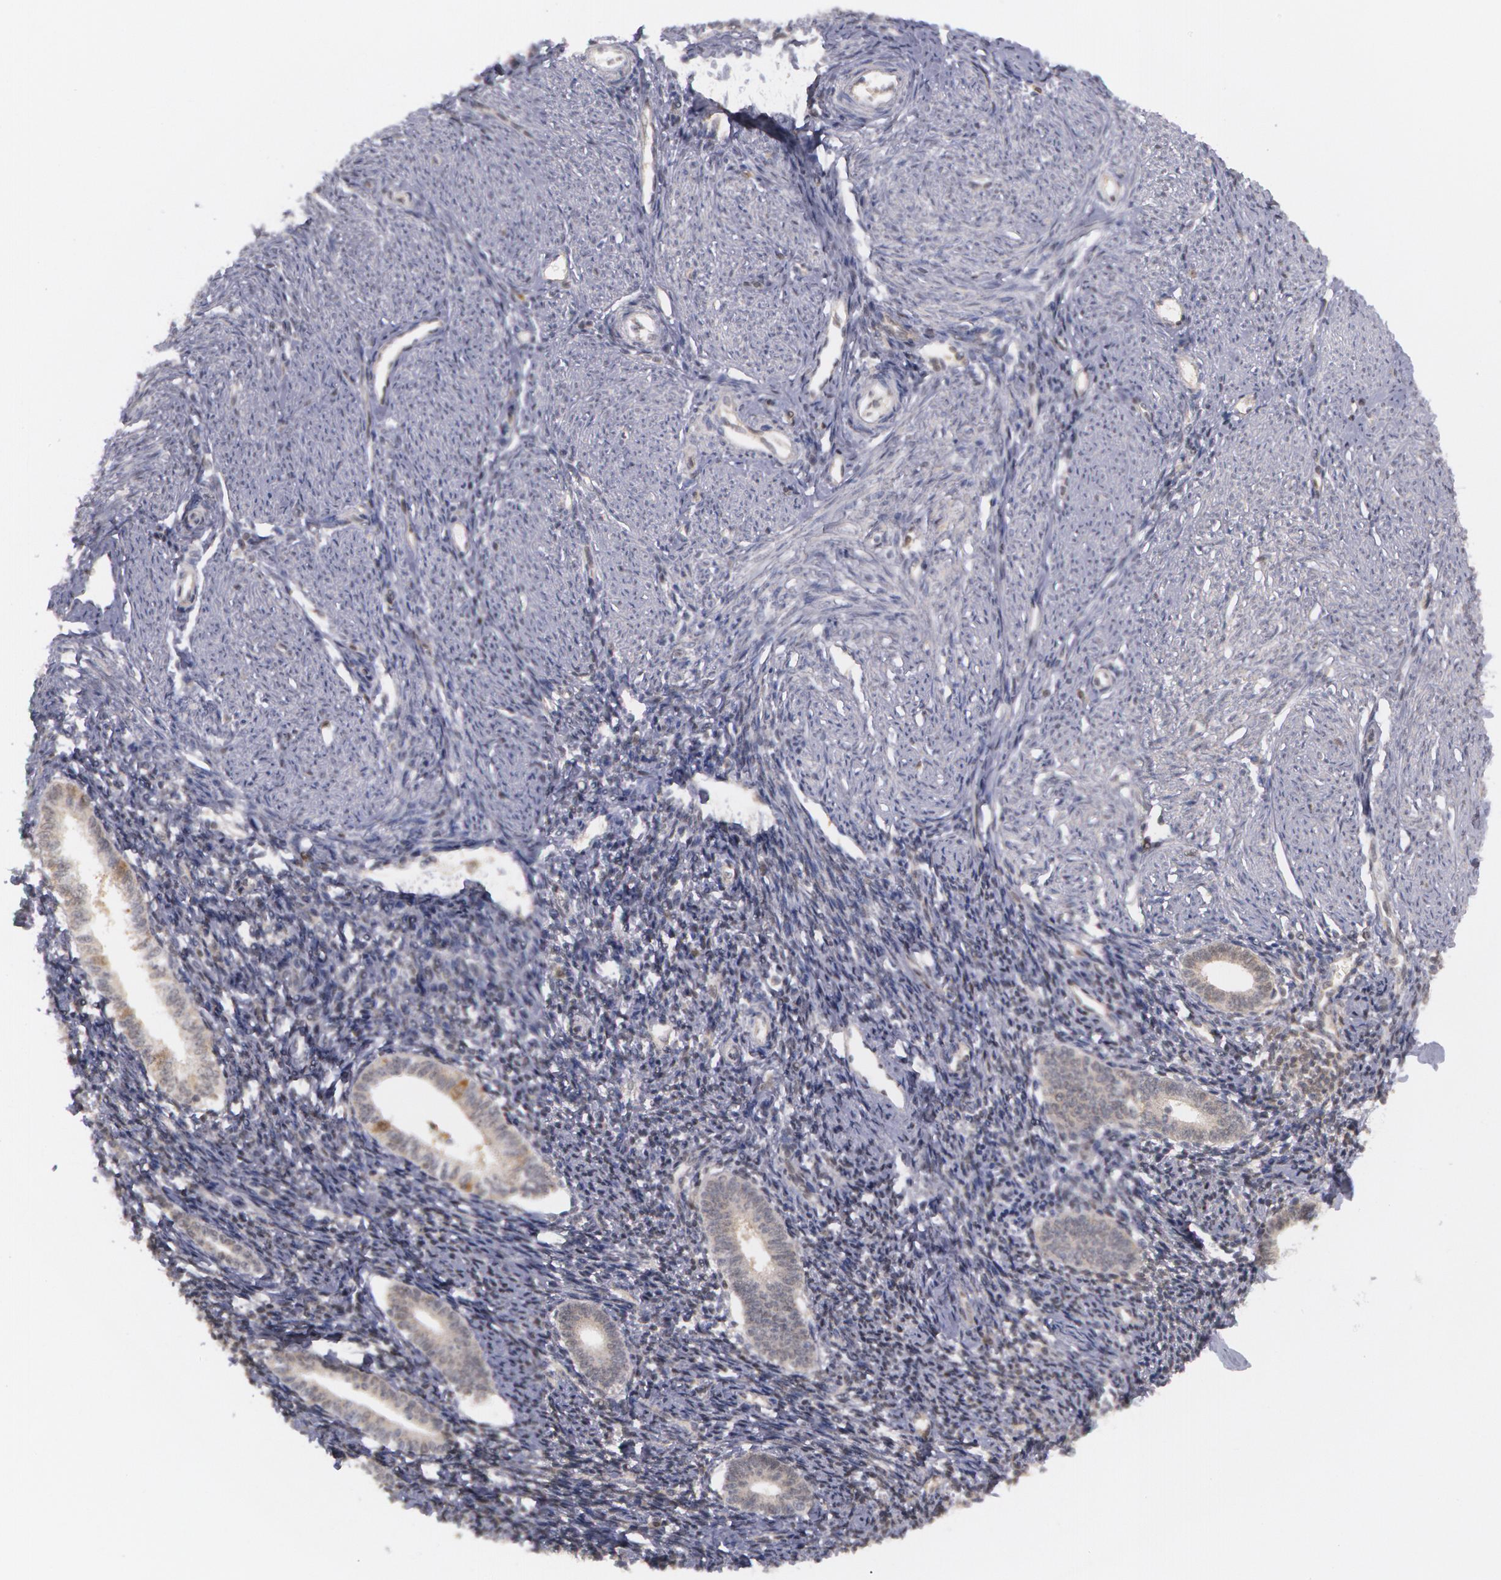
{"staining": {"intensity": "negative", "quantity": "none", "location": "none"}, "tissue": "endometrium", "cell_type": "Cells in endometrial stroma", "image_type": "normal", "snomed": [{"axis": "morphology", "description": "Normal tissue, NOS"}, {"axis": "topography", "description": "Endometrium"}], "caption": "A histopathology image of endometrium stained for a protein demonstrates no brown staining in cells in endometrial stroma. The staining was performed using DAB (3,3'-diaminobenzidine) to visualize the protein expression in brown, while the nuclei were stained in blue with hematoxylin (Magnification: 20x).", "gene": "TXNRD1", "patient": {"sex": "female", "age": 52}}